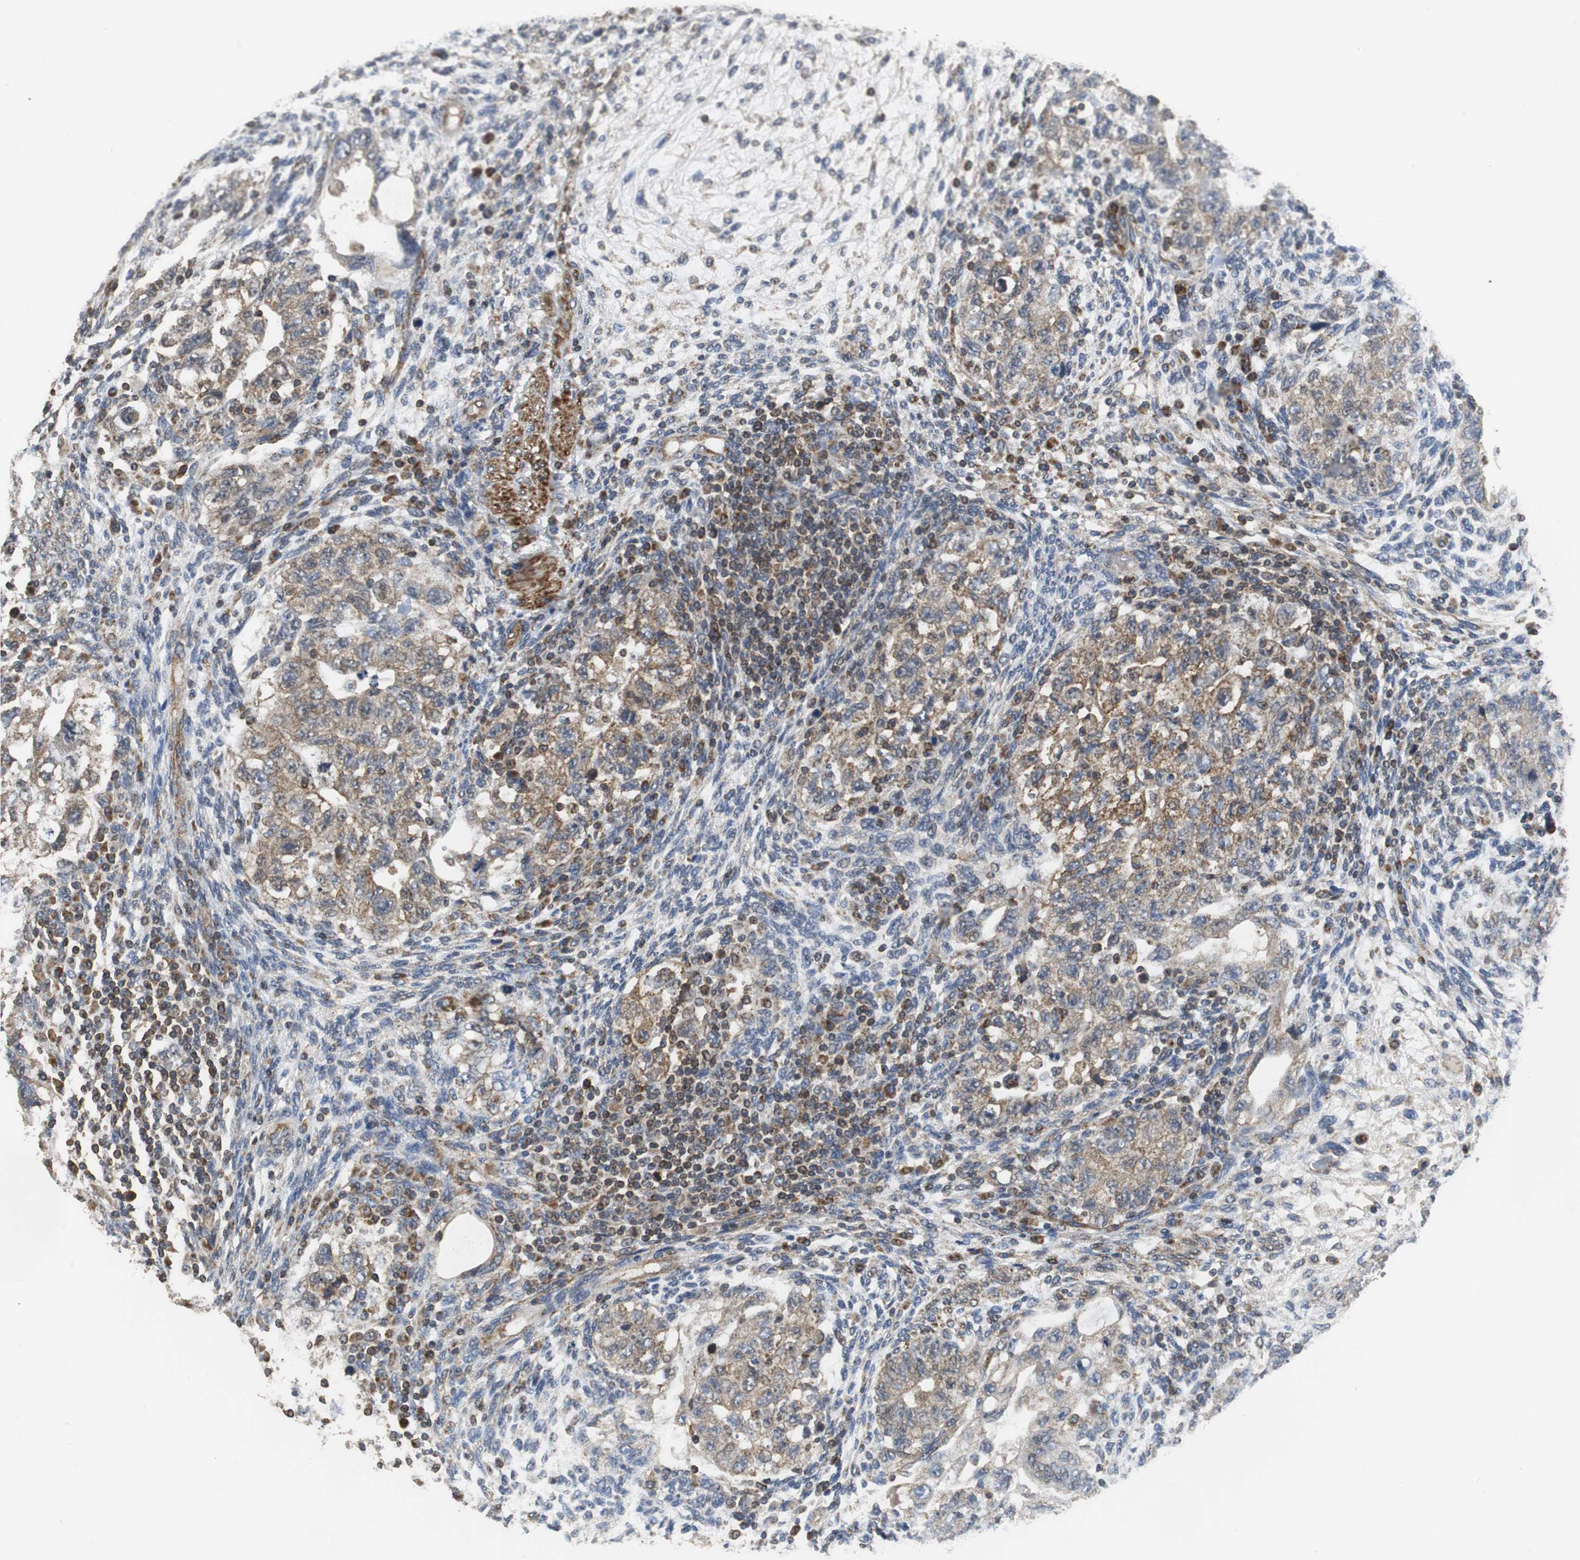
{"staining": {"intensity": "weak", "quantity": "25%-75%", "location": "cytoplasmic/membranous"}, "tissue": "testis cancer", "cell_type": "Tumor cells", "image_type": "cancer", "snomed": [{"axis": "morphology", "description": "Normal tissue, NOS"}, {"axis": "morphology", "description": "Carcinoma, Embryonal, NOS"}, {"axis": "topography", "description": "Testis"}], "caption": "There is low levels of weak cytoplasmic/membranous expression in tumor cells of testis embryonal carcinoma, as demonstrated by immunohistochemical staining (brown color).", "gene": "NNT", "patient": {"sex": "male", "age": 36}}